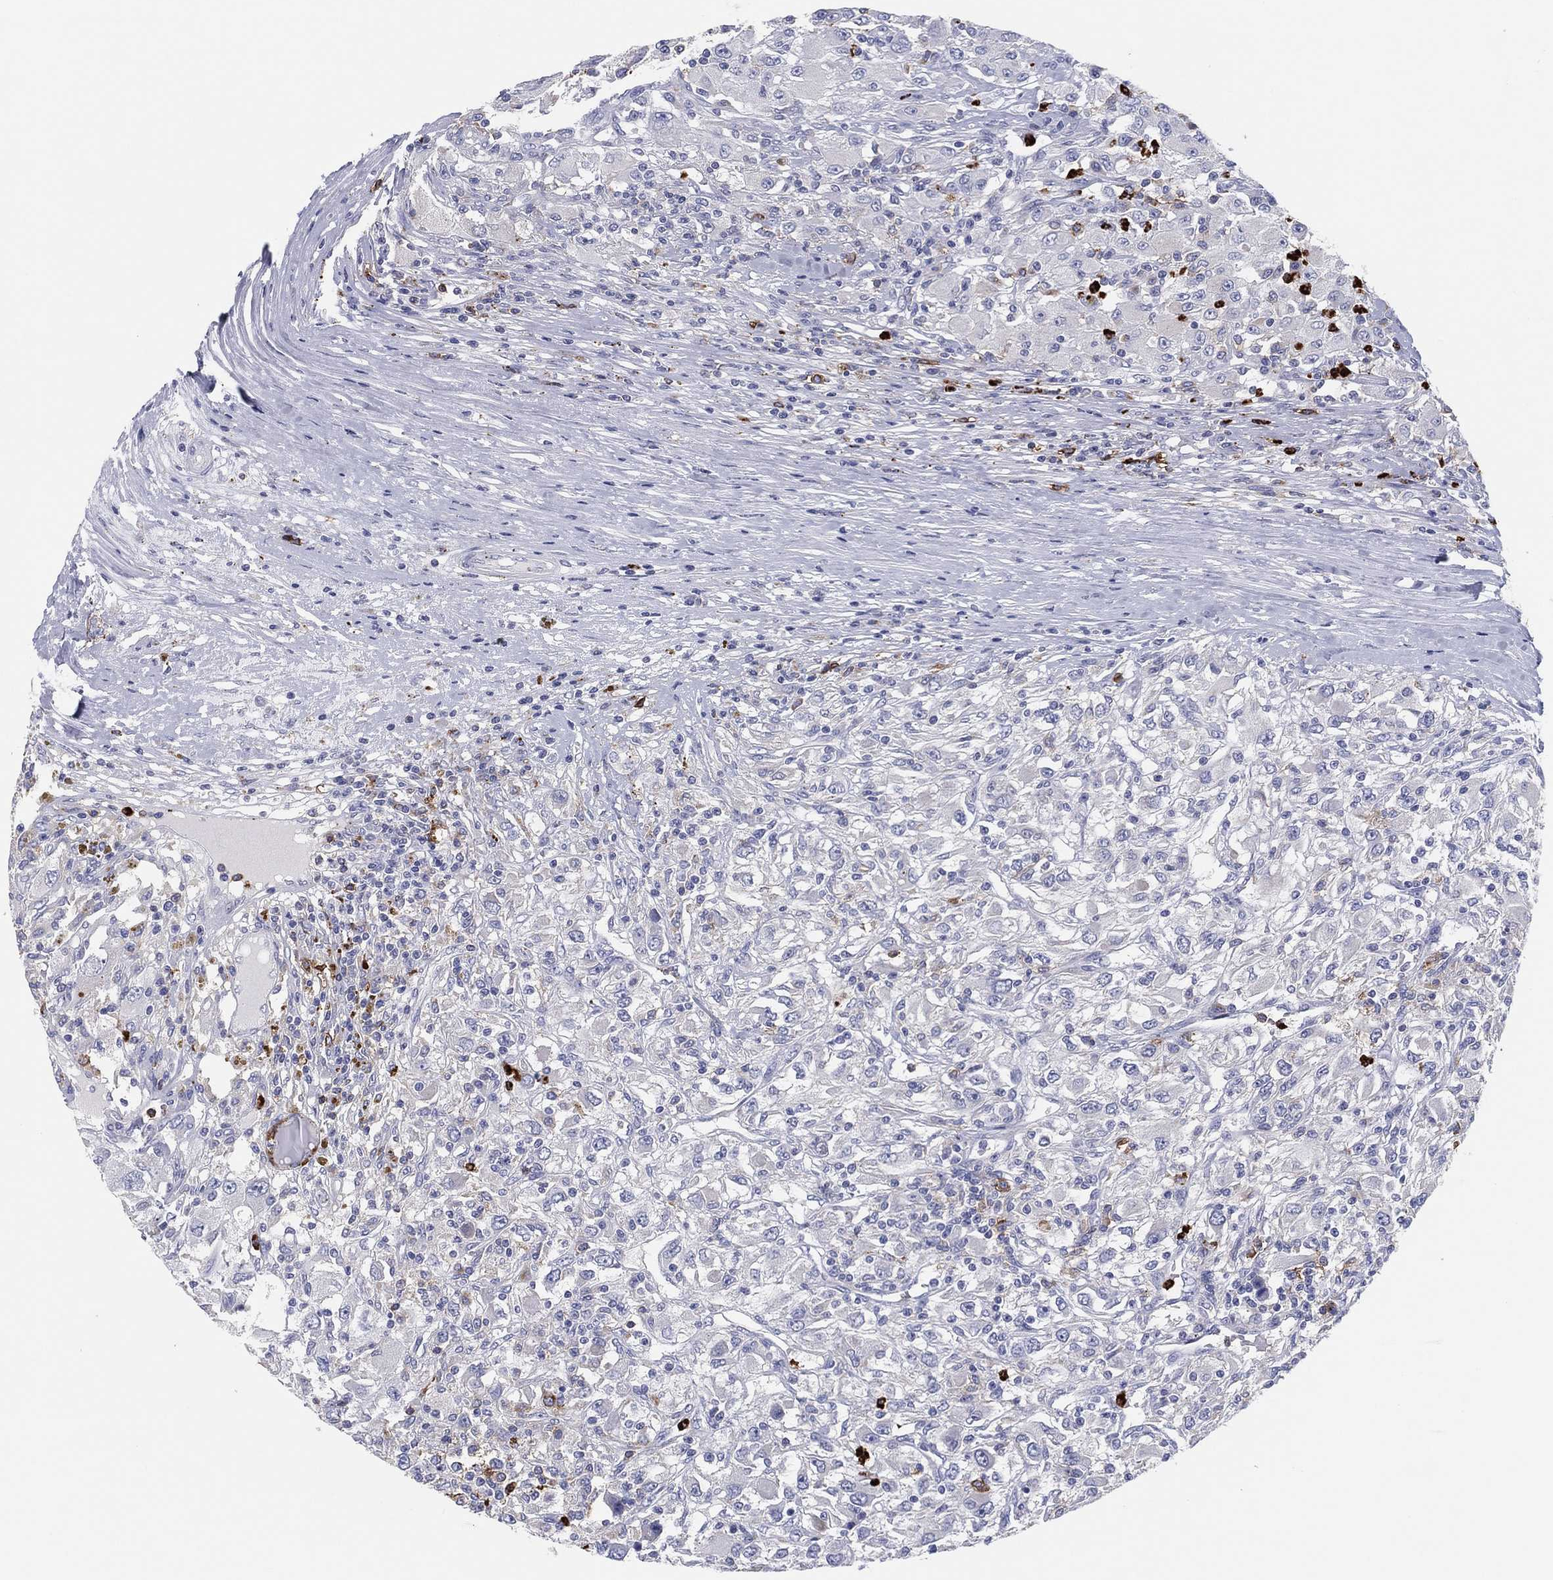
{"staining": {"intensity": "negative", "quantity": "none", "location": "none"}, "tissue": "renal cancer", "cell_type": "Tumor cells", "image_type": "cancer", "snomed": [{"axis": "morphology", "description": "Adenocarcinoma, NOS"}, {"axis": "topography", "description": "Kidney"}], "caption": "Tumor cells are negative for brown protein staining in renal adenocarcinoma.", "gene": "PLAC8", "patient": {"sex": "female", "age": 67}}